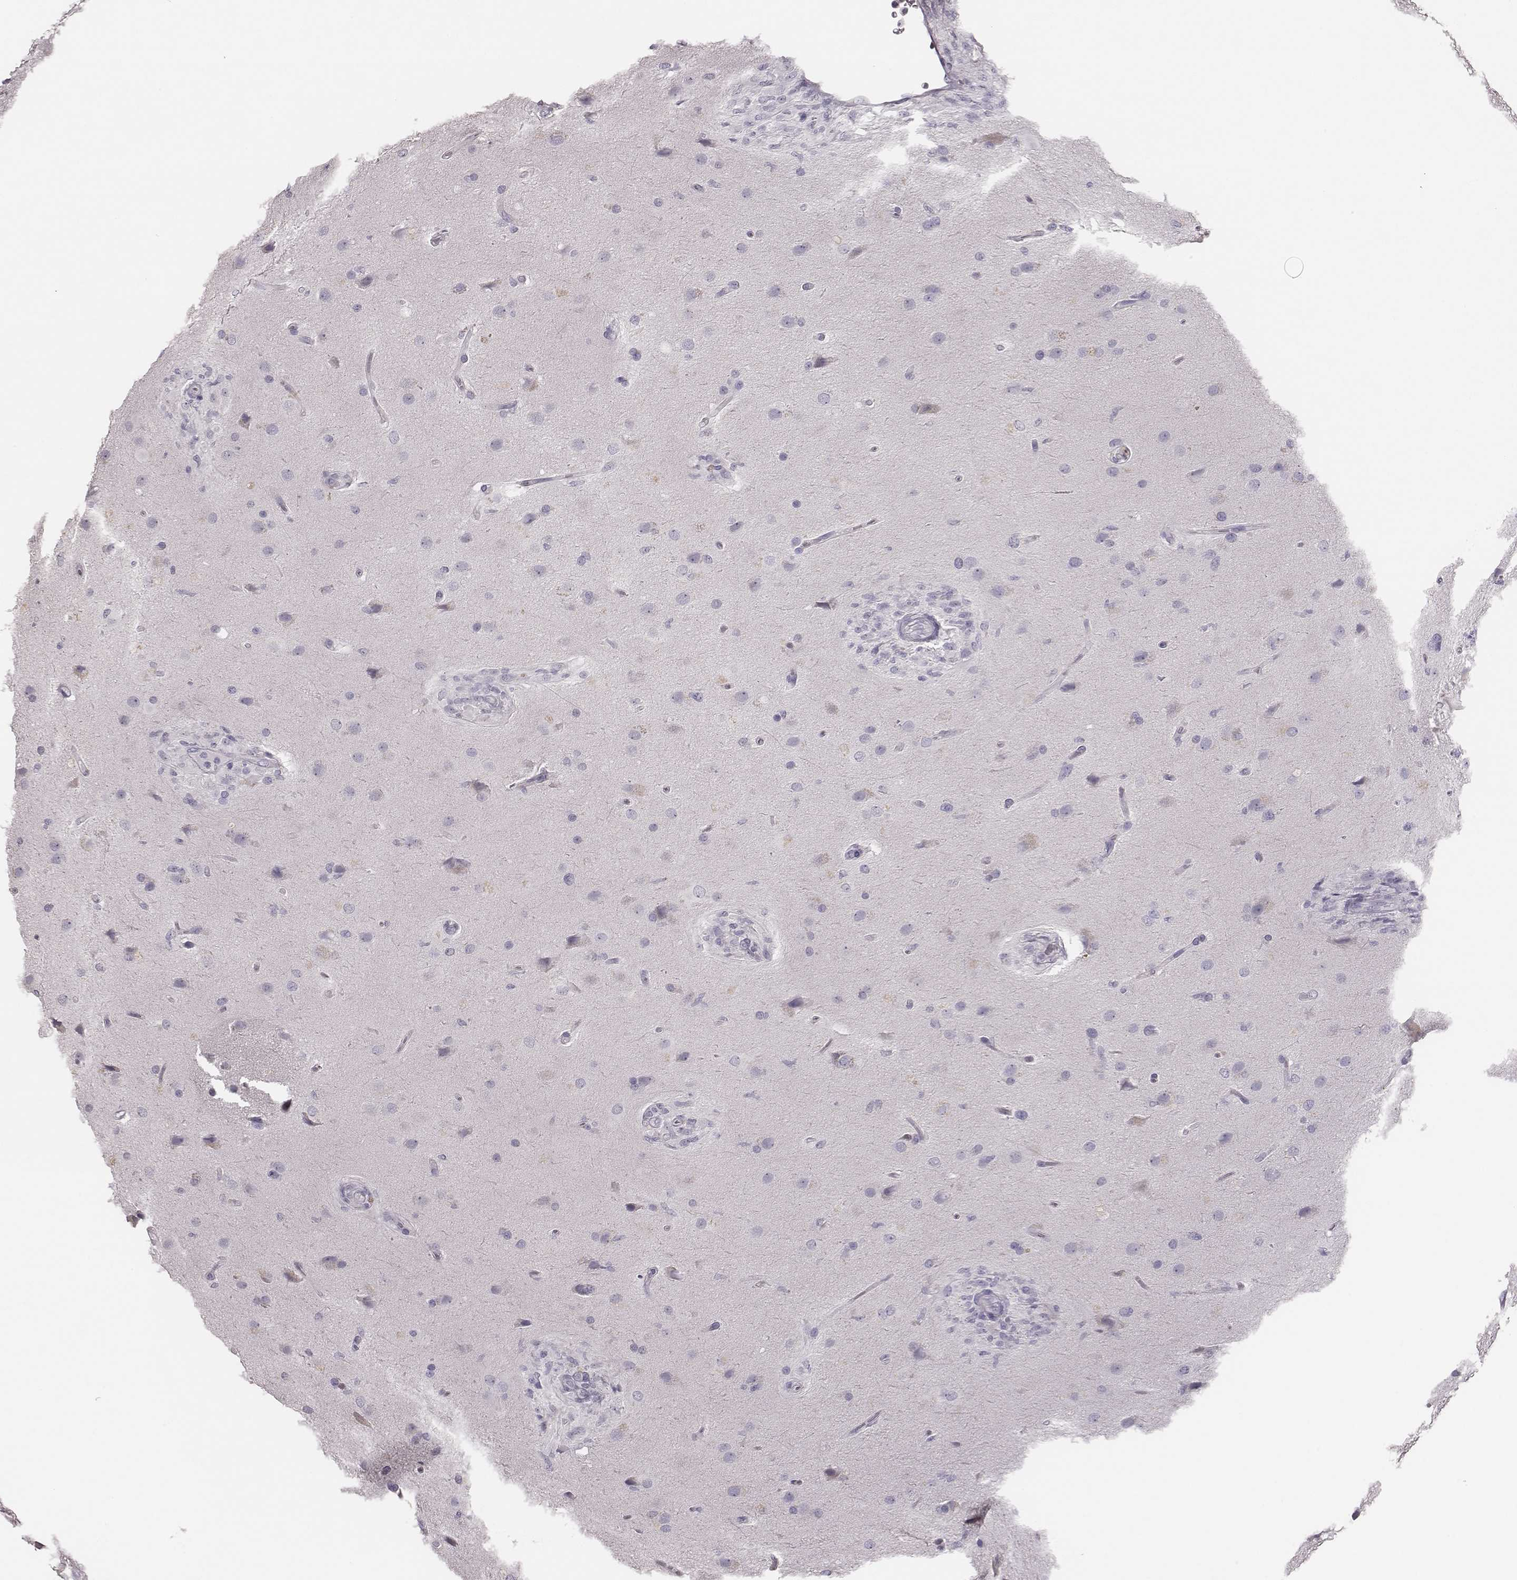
{"staining": {"intensity": "negative", "quantity": "none", "location": "none"}, "tissue": "glioma", "cell_type": "Tumor cells", "image_type": "cancer", "snomed": [{"axis": "morphology", "description": "Glioma, malignant, High grade"}, {"axis": "topography", "description": "Brain"}], "caption": "Tumor cells show no significant expression in high-grade glioma (malignant).", "gene": "ADGRF4", "patient": {"sex": "male", "age": 68}}